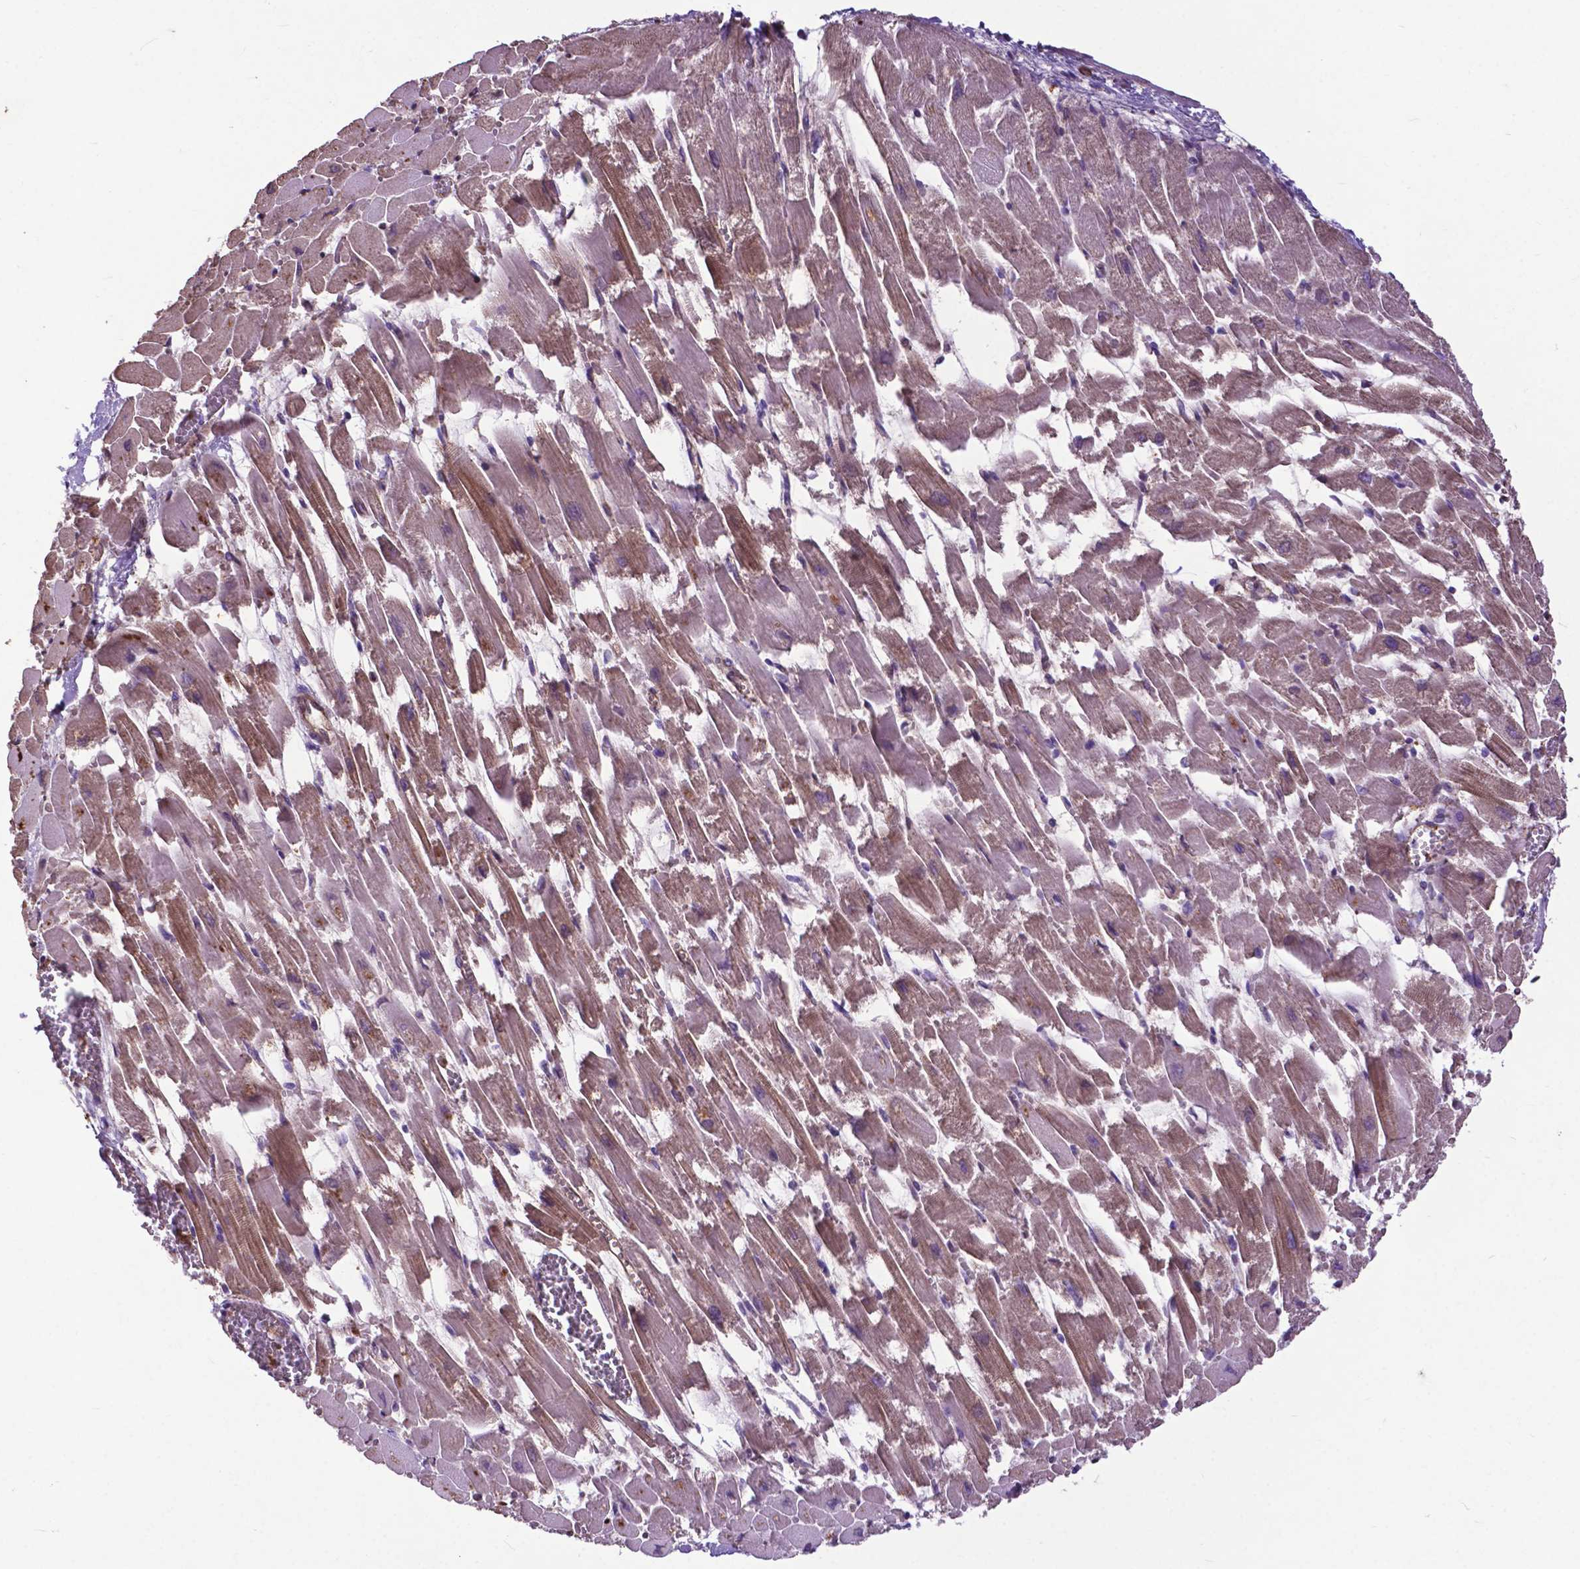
{"staining": {"intensity": "weak", "quantity": ">75%", "location": "cytoplasmic/membranous"}, "tissue": "heart muscle", "cell_type": "Cardiomyocytes", "image_type": "normal", "snomed": [{"axis": "morphology", "description": "Normal tissue, NOS"}, {"axis": "topography", "description": "Heart"}], "caption": "Normal heart muscle exhibits weak cytoplasmic/membranous staining in approximately >75% of cardiomyocytes (DAB = brown stain, brightfield microscopy at high magnification)..", "gene": "PDLIM1", "patient": {"sex": "female", "age": 52}}